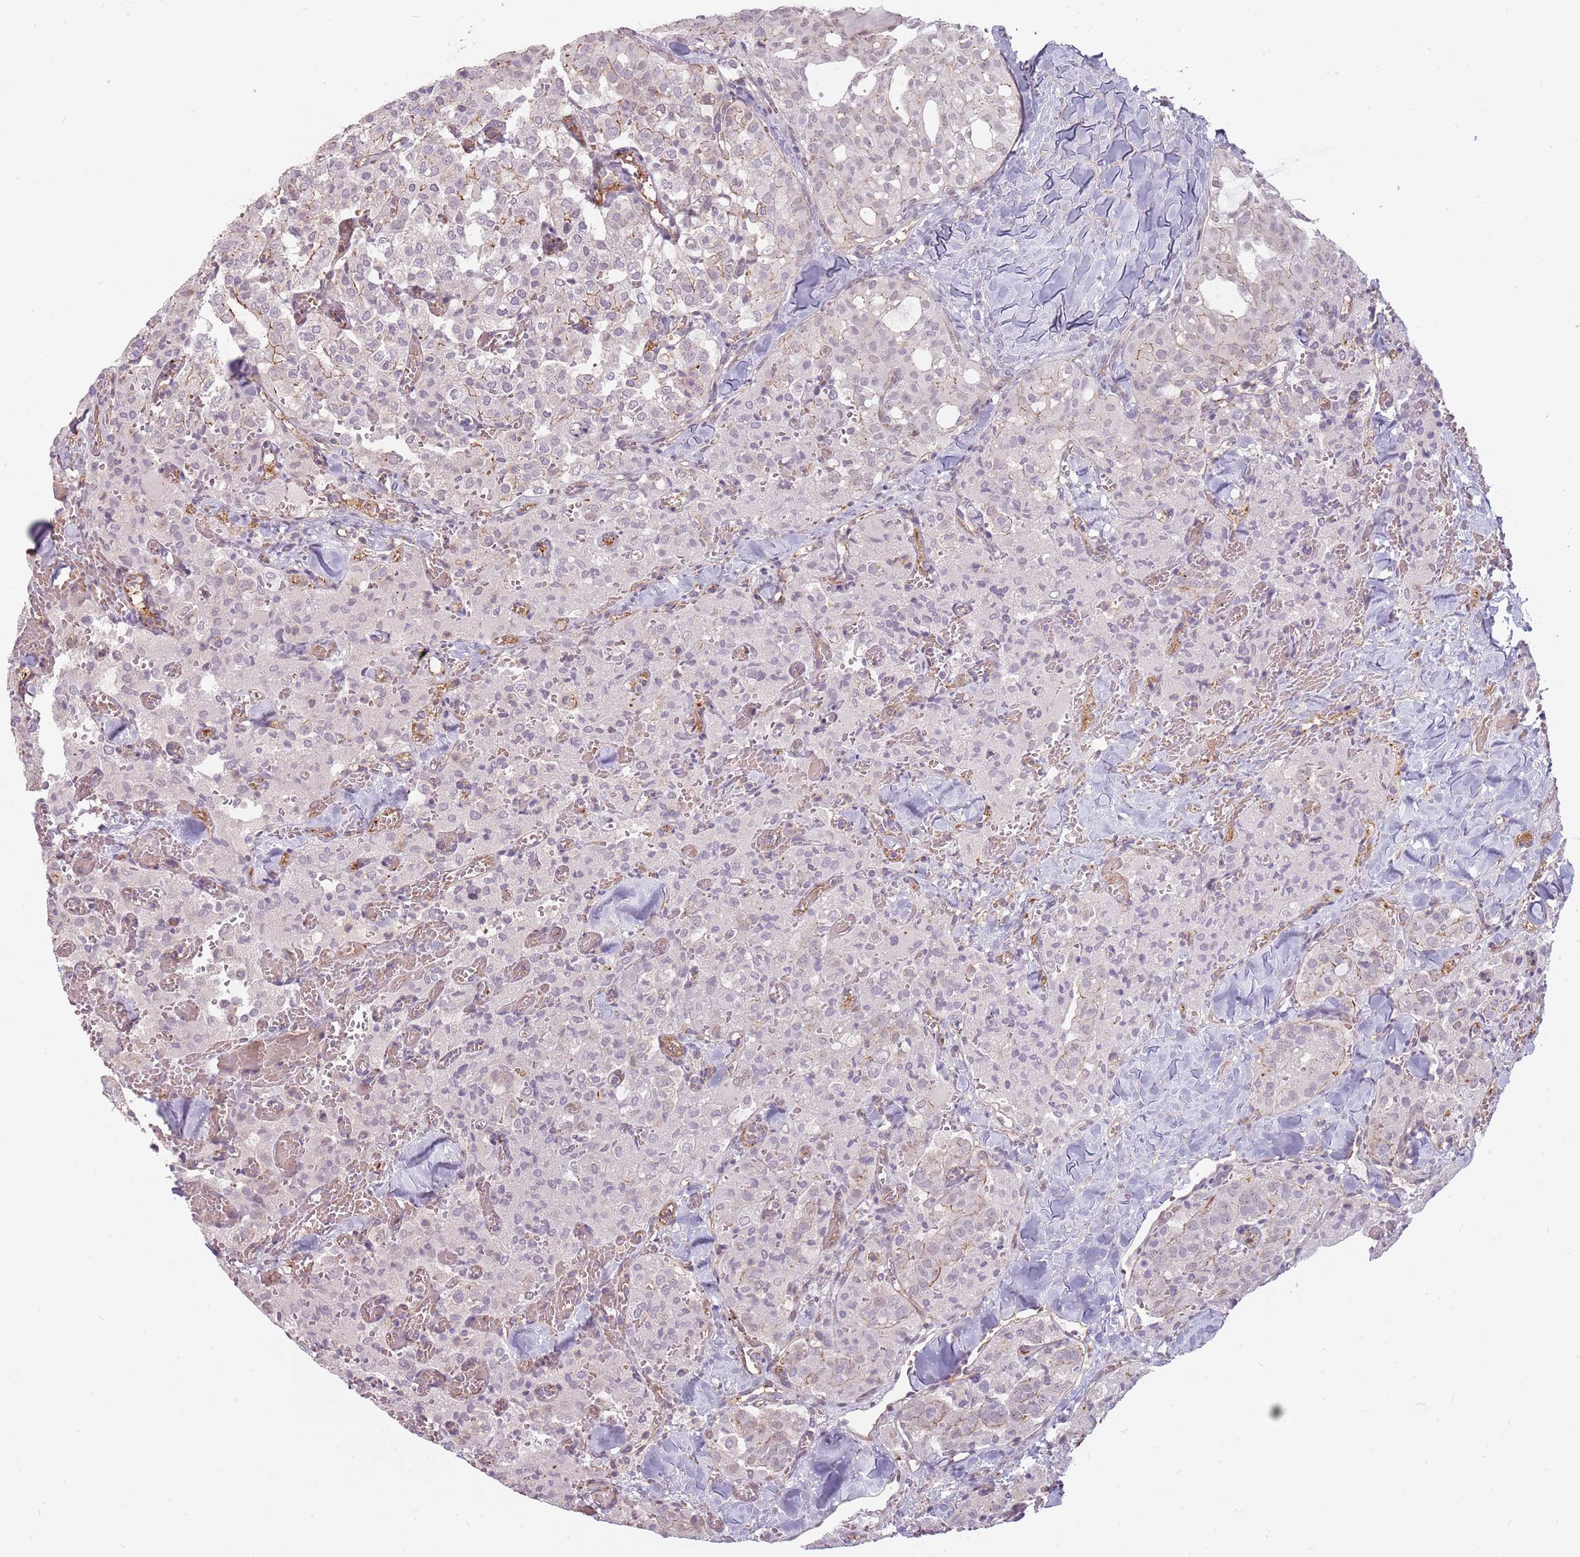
{"staining": {"intensity": "weak", "quantity": "<25%", "location": "cytoplasmic/membranous"}, "tissue": "thyroid cancer", "cell_type": "Tumor cells", "image_type": "cancer", "snomed": [{"axis": "morphology", "description": "Follicular adenoma carcinoma, NOS"}, {"axis": "topography", "description": "Thyroid gland"}], "caption": "Photomicrograph shows no significant protein staining in tumor cells of follicular adenoma carcinoma (thyroid).", "gene": "PPP1R14C", "patient": {"sex": "male", "age": 75}}